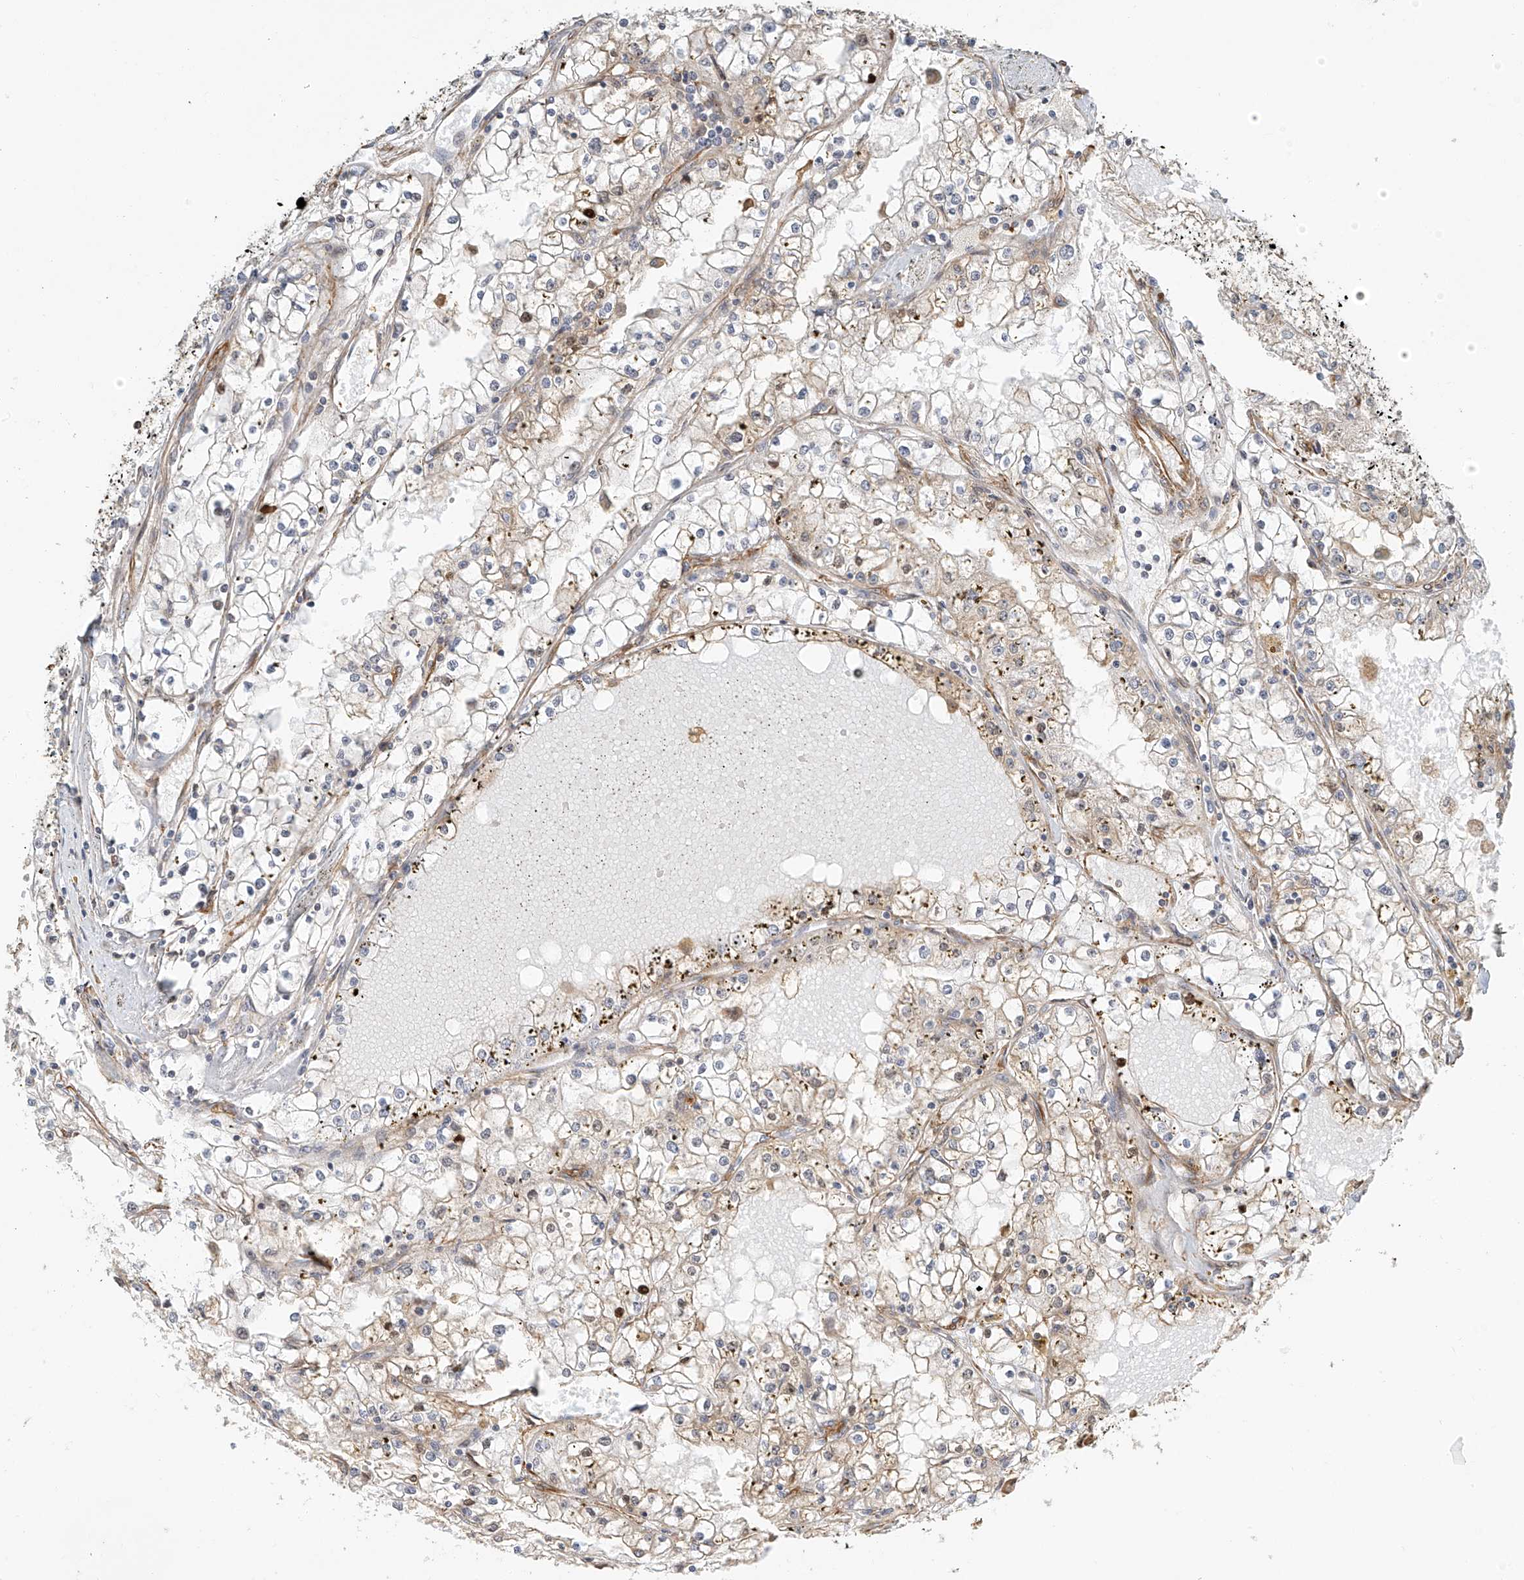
{"staining": {"intensity": "negative", "quantity": "none", "location": "none"}, "tissue": "renal cancer", "cell_type": "Tumor cells", "image_type": "cancer", "snomed": [{"axis": "morphology", "description": "Adenocarcinoma, NOS"}, {"axis": "topography", "description": "Kidney"}], "caption": "Immunohistochemistry of renal adenocarcinoma demonstrates no staining in tumor cells.", "gene": "CSMD3", "patient": {"sex": "male", "age": 56}}